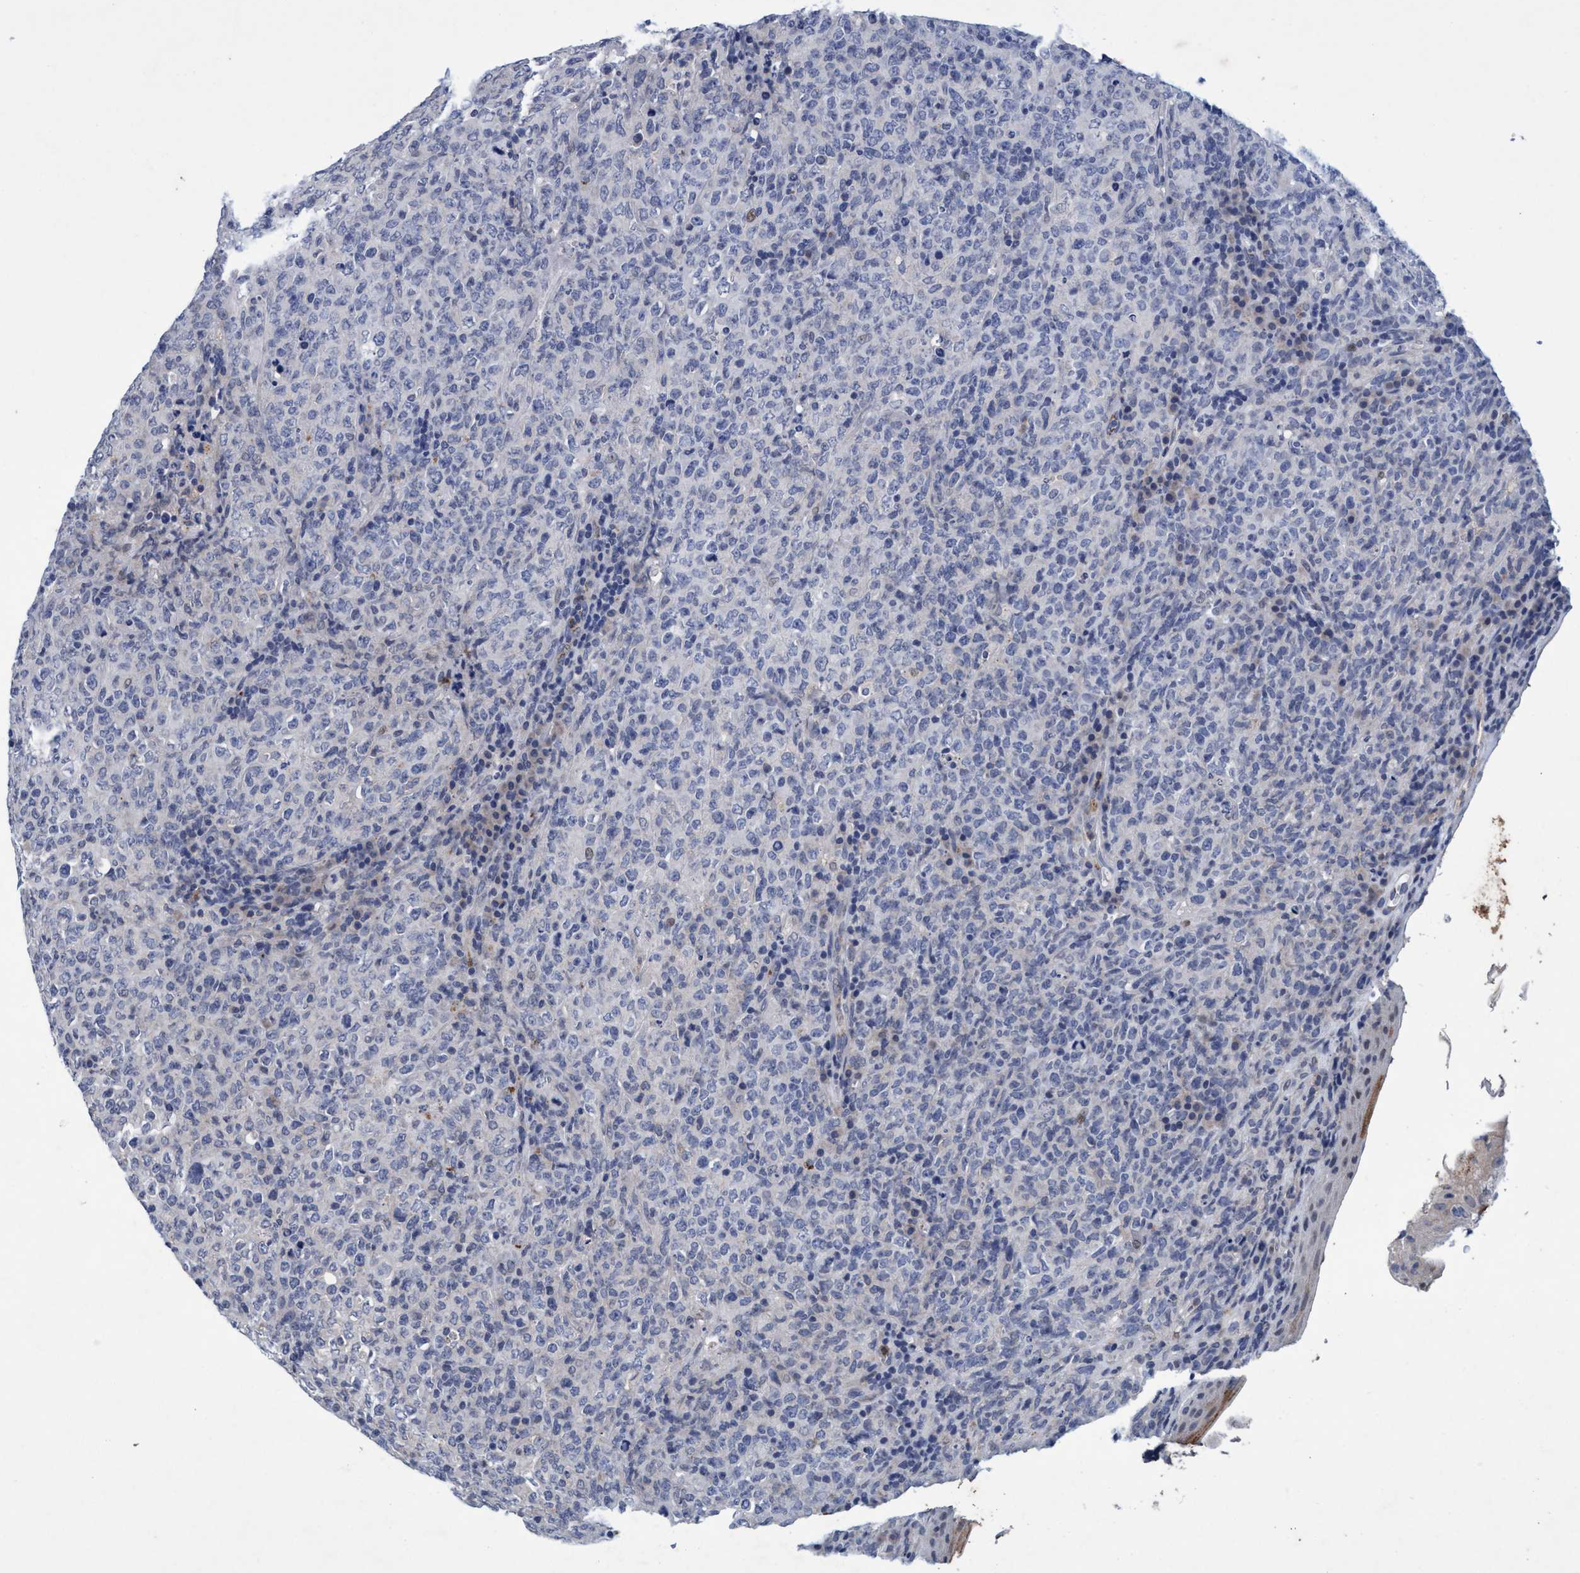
{"staining": {"intensity": "negative", "quantity": "none", "location": "none"}, "tissue": "lymphoma", "cell_type": "Tumor cells", "image_type": "cancer", "snomed": [{"axis": "morphology", "description": "Malignant lymphoma, non-Hodgkin's type, High grade"}, {"axis": "topography", "description": "Tonsil"}], "caption": "Tumor cells show no significant expression in lymphoma. Brightfield microscopy of IHC stained with DAB (3,3'-diaminobenzidine) (brown) and hematoxylin (blue), captured at high magnification.", "gene": "GRB14", "patient": {"sex": "female", "age": 36}}